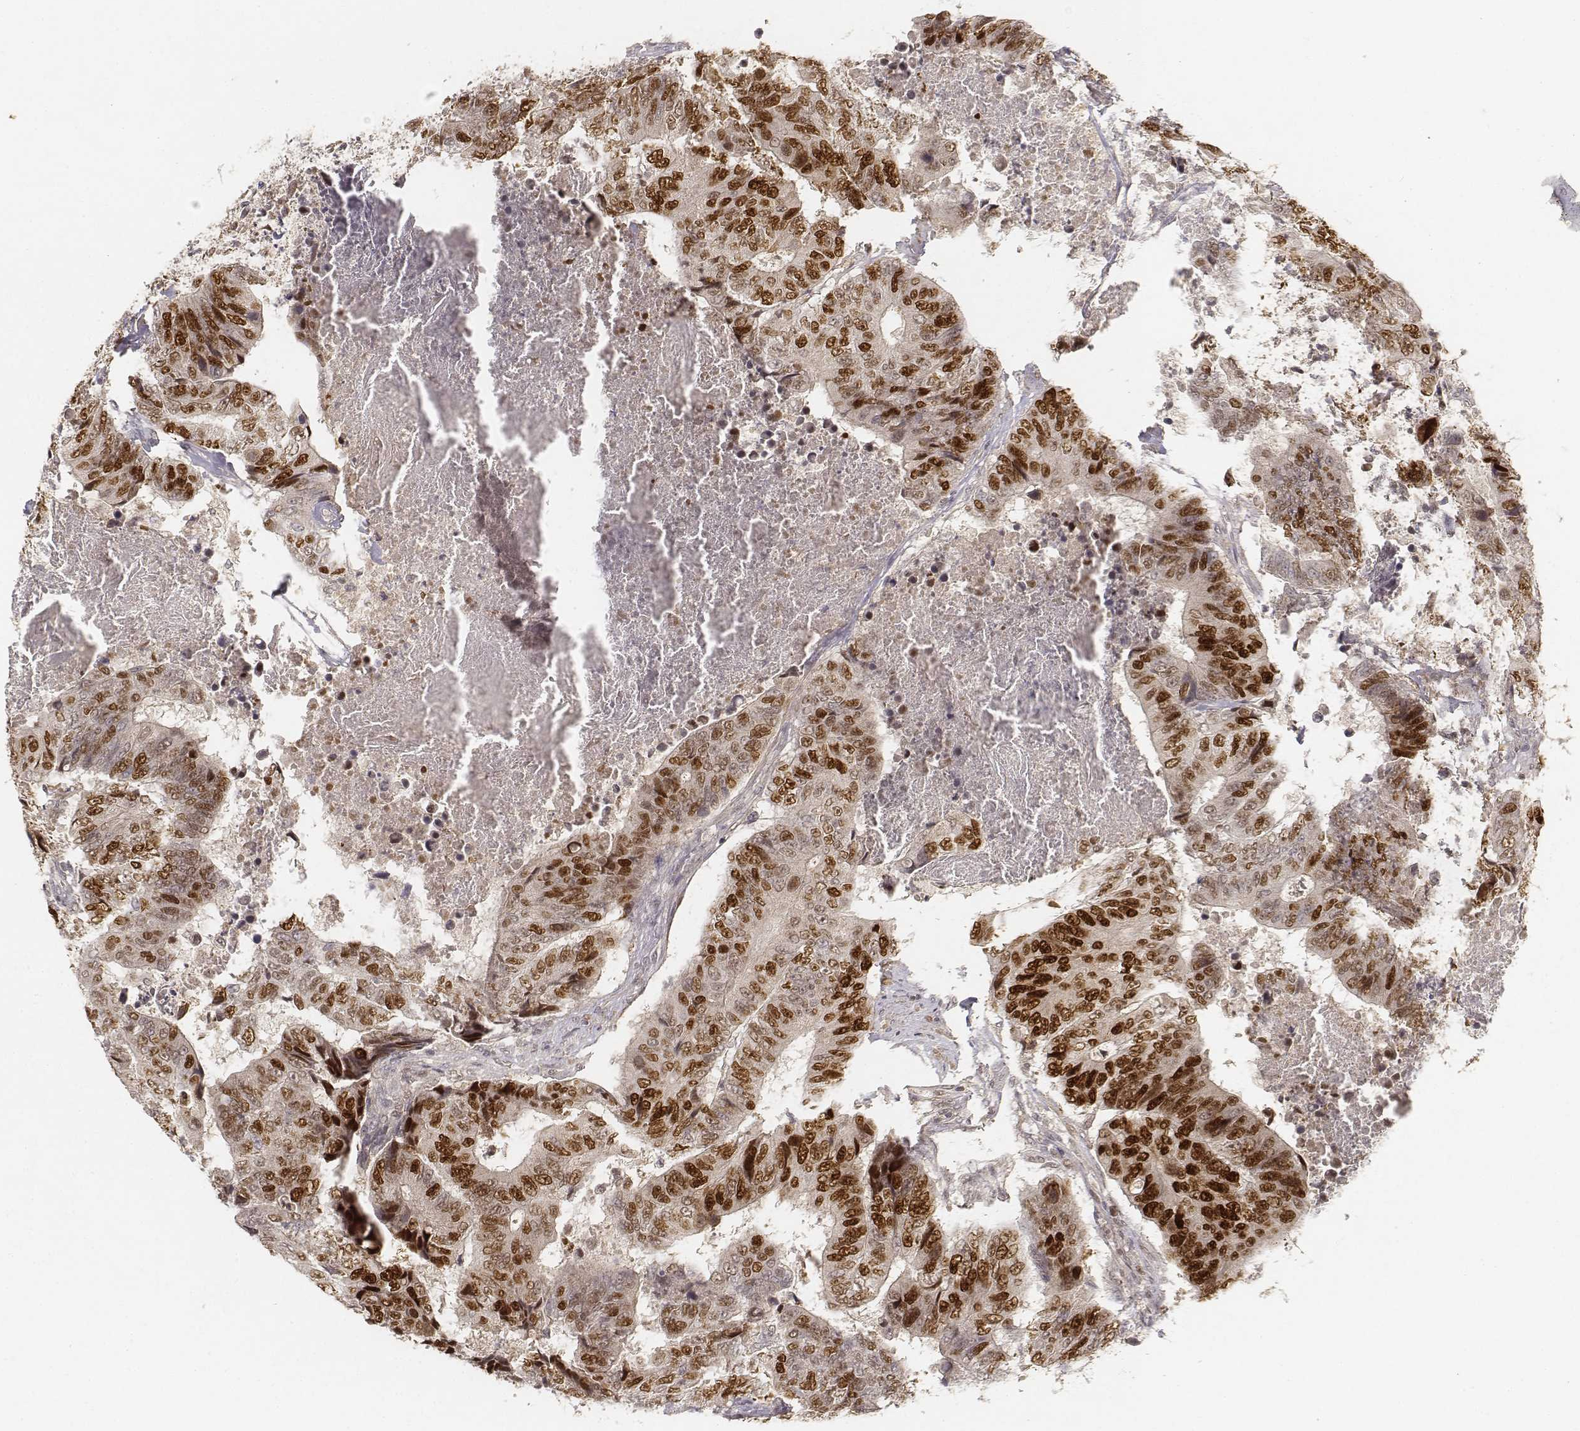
{"staining": {"intensity": "strong", "quantity": ">75%", "location": "nuclear"}, "tissue": "colorectal cancer", "cell_type": "Tumor cells", "image_type": "cancer", "snomed": [{"axis": "morphology", "description": "Adenocarcinoma, NOS"}, {"axis": "topography", "description": "Colon"}], "caption": "Immunohistochemical staining of human colorectal cancer (adenocarcinoma) displays high levels of strong nuclear protein expression in approximately >75% of tumor cells. (DAB = brown stain, brightfield microscopy at high magnification).", "gene": "FANCD2", "patient": {"sex": "female", "age": 48}}